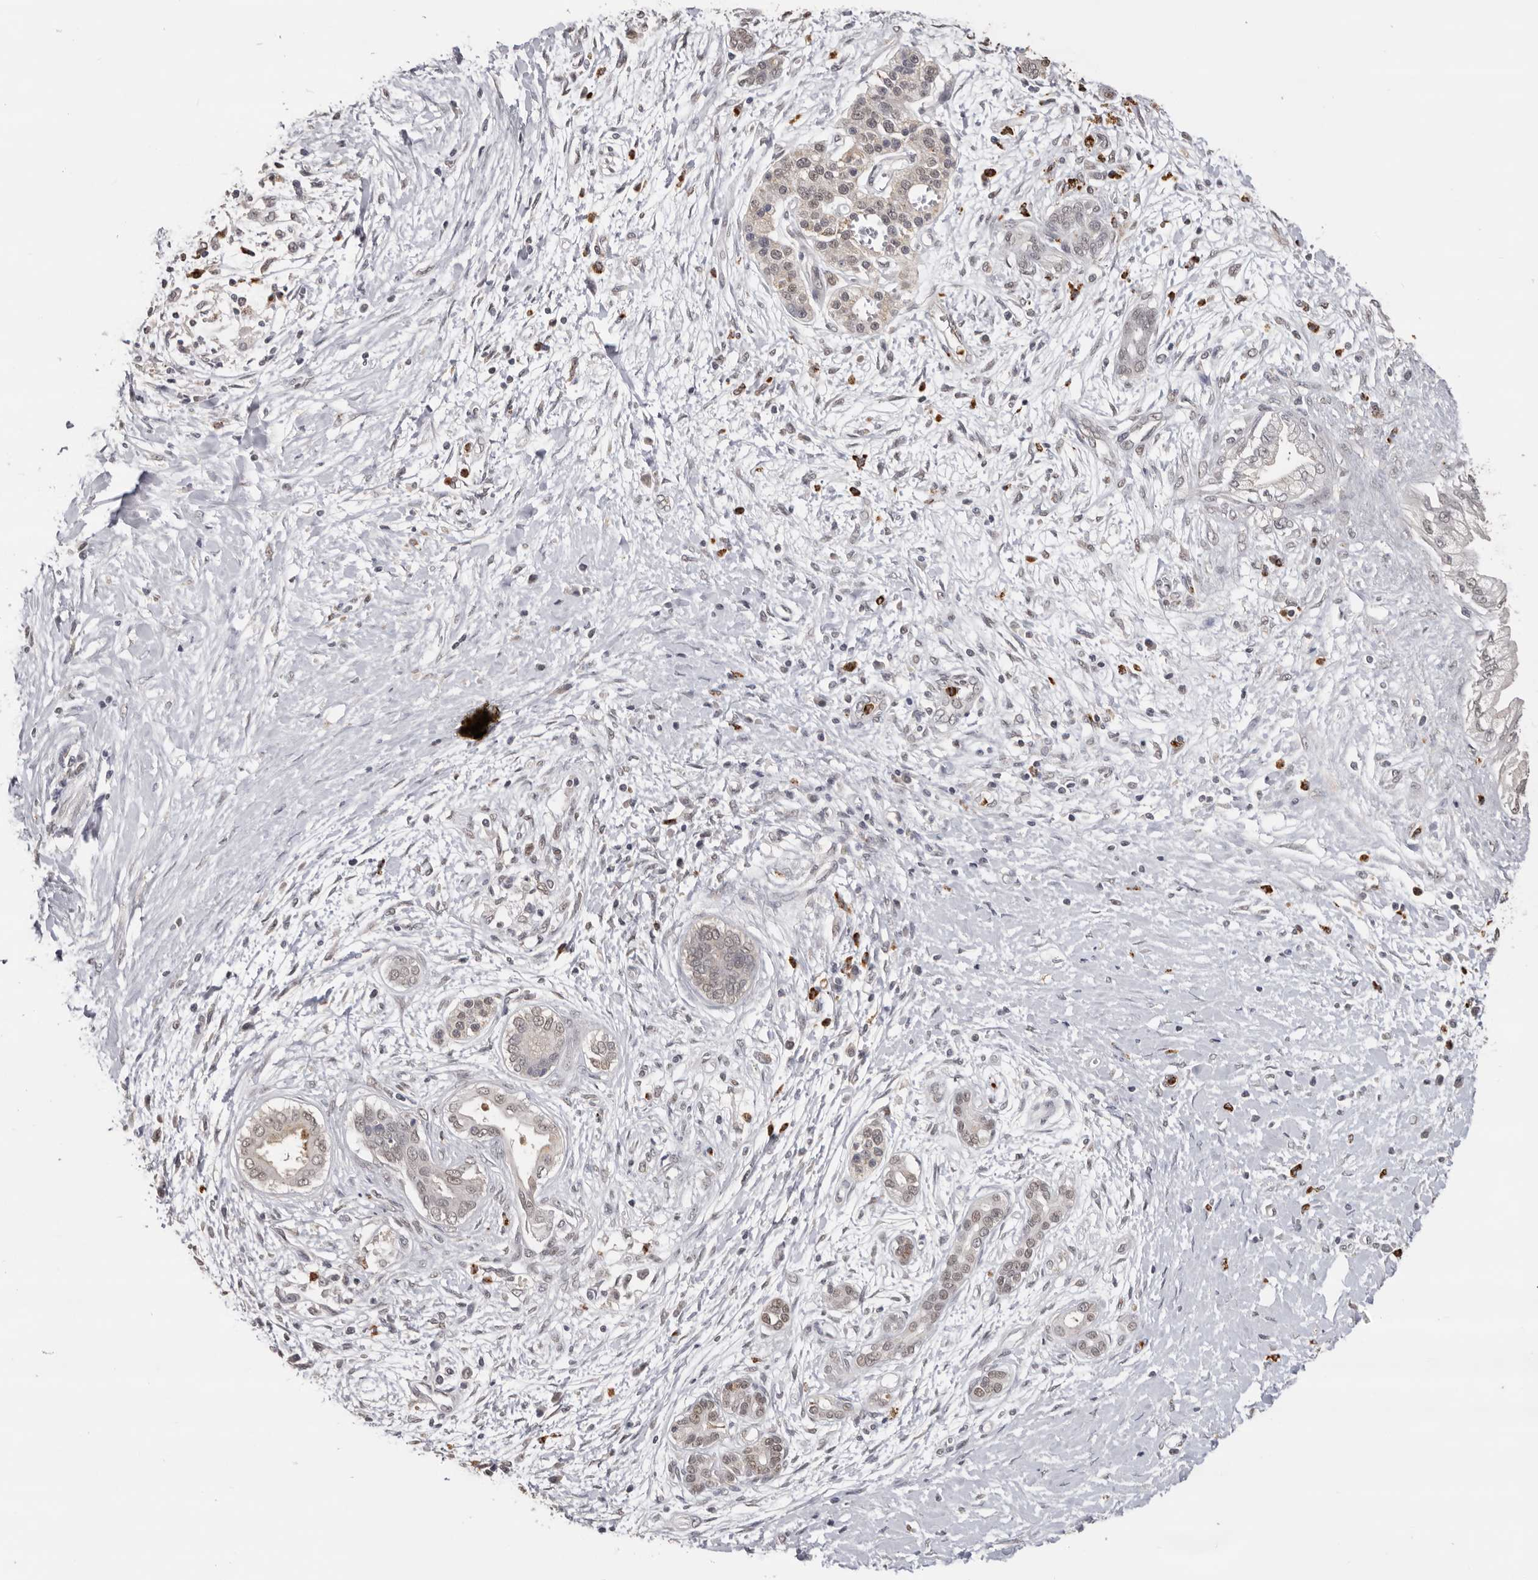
{"staining": {"intensity": "weak", "quantity": ">75%", "location": "nuclear"}, "tissue": "pancreatic cancer", "cell_type": "Tumor cells", "image_type": "cancer", "snomed": [{"axis": "morphology", "description": "Adenocarcinoma, NOS"}, {"axis": "topography", "description": "Pancreas"}], "caption": "An immunohistochemistry (IHC) photomicrograph of neoplastic tissue is shown. Protein staining in brown highlights weak nuclear positivity in pancreatic cancer (adenocarcinoma) within tumor cells.", "gene": "KIF2B", "patient": {"sex": "male", "age": 58}}